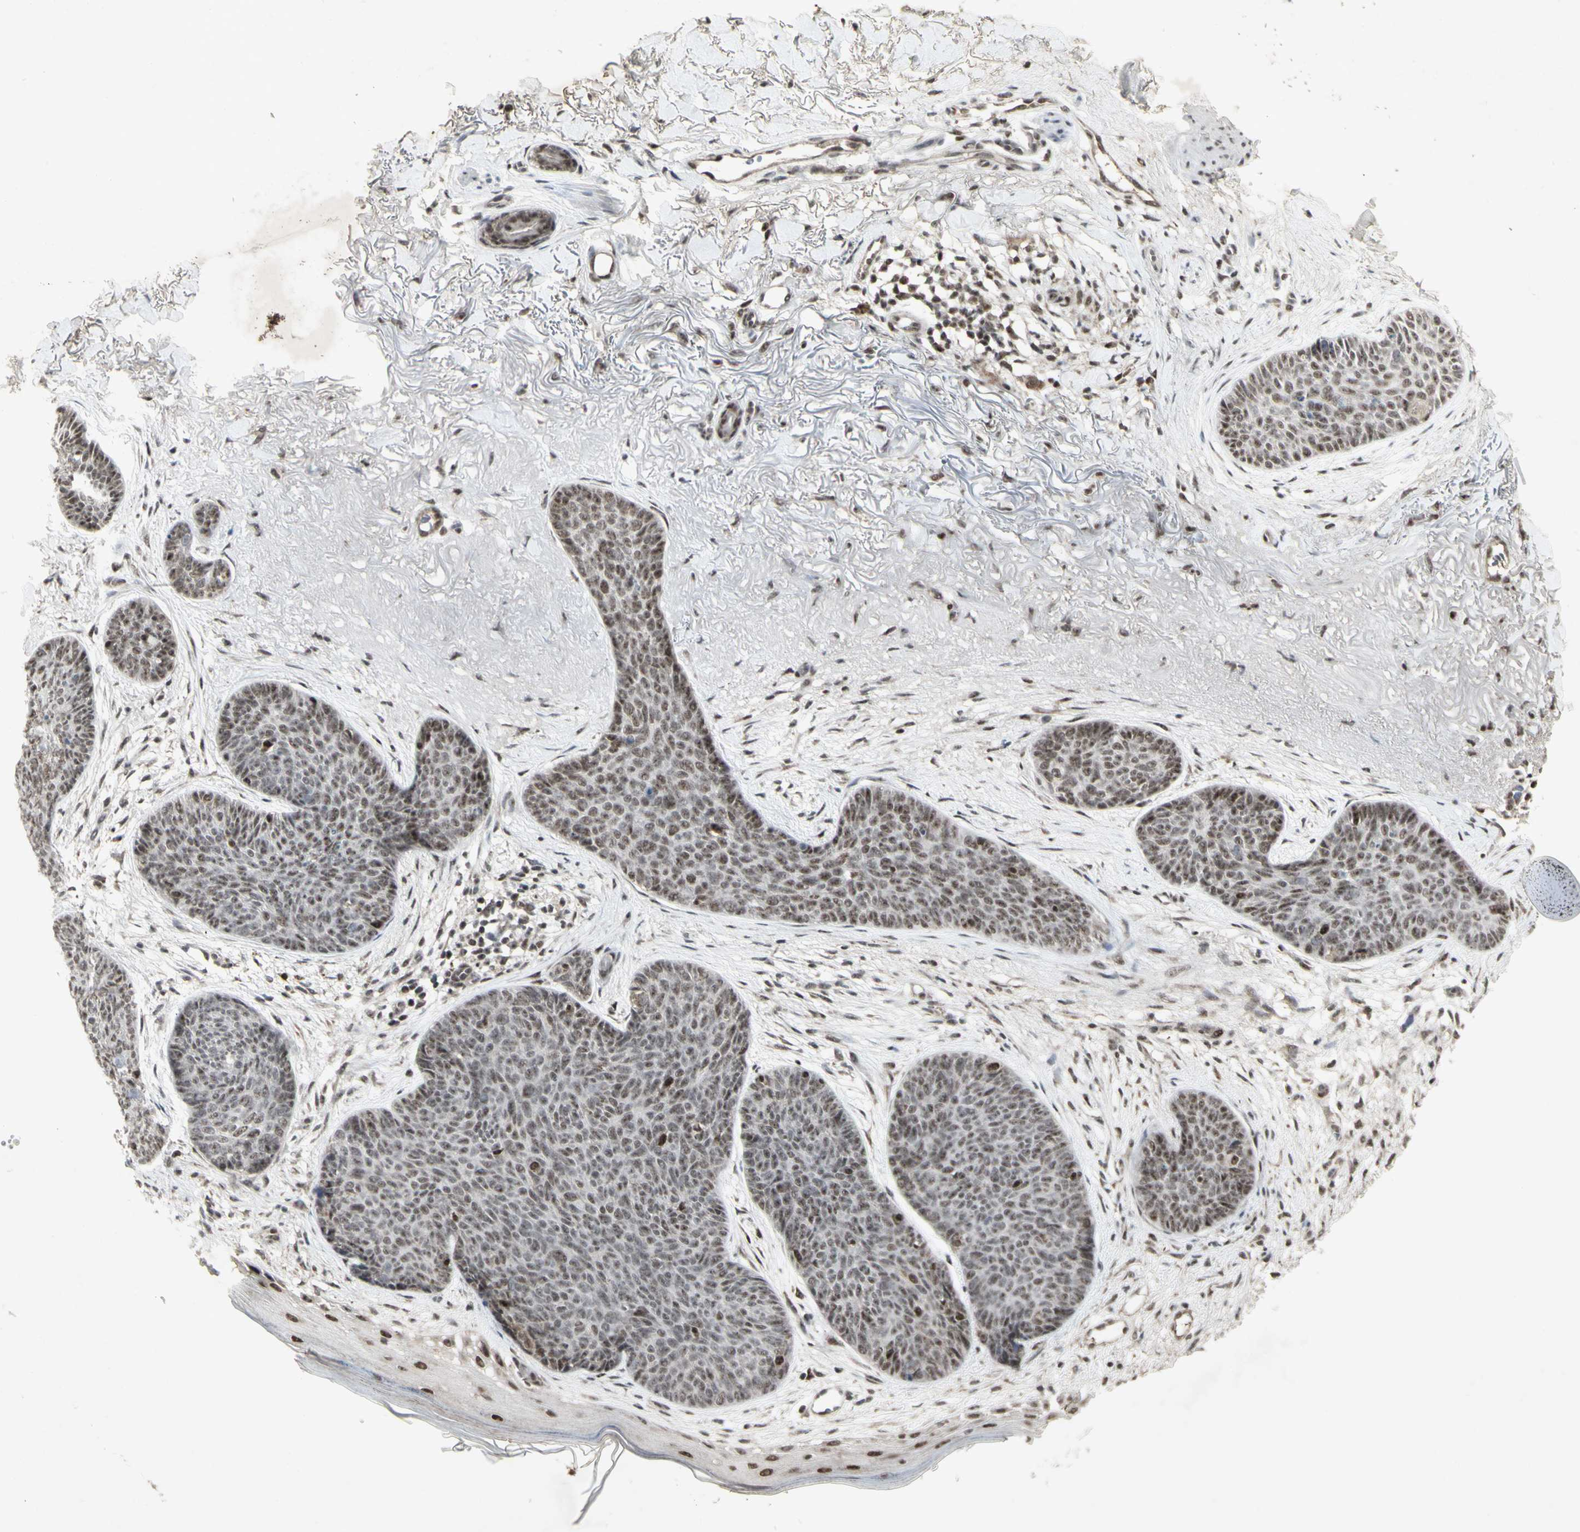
{"staining": {"intensity": "moderate", "quantity": "25%-75%", "location": "nuclear"}, "tissue": "skin cancer", "cell_type": "Tumor cells", "image_type": "cancer", "snomed": [{"axis": "morphology", "description": "Normal tissue, NOS"}, {"axis": "morphology", "description": "Basal cell carcinoma"}, {"axis": "topography", "description": "Skin"}], "caption": "The photomicrograph reveals staining of skin cancer (basal cell carcinoma), revealing moderate nuclear protein expression (brown color) within tumor cells. The protein is stained brown, and the nuclei are stained in blue (DAB IHC with brightfield microscopy, high magnification).", "gene": "CCNT1", "patient": {"sex": "female", "age": 70}}